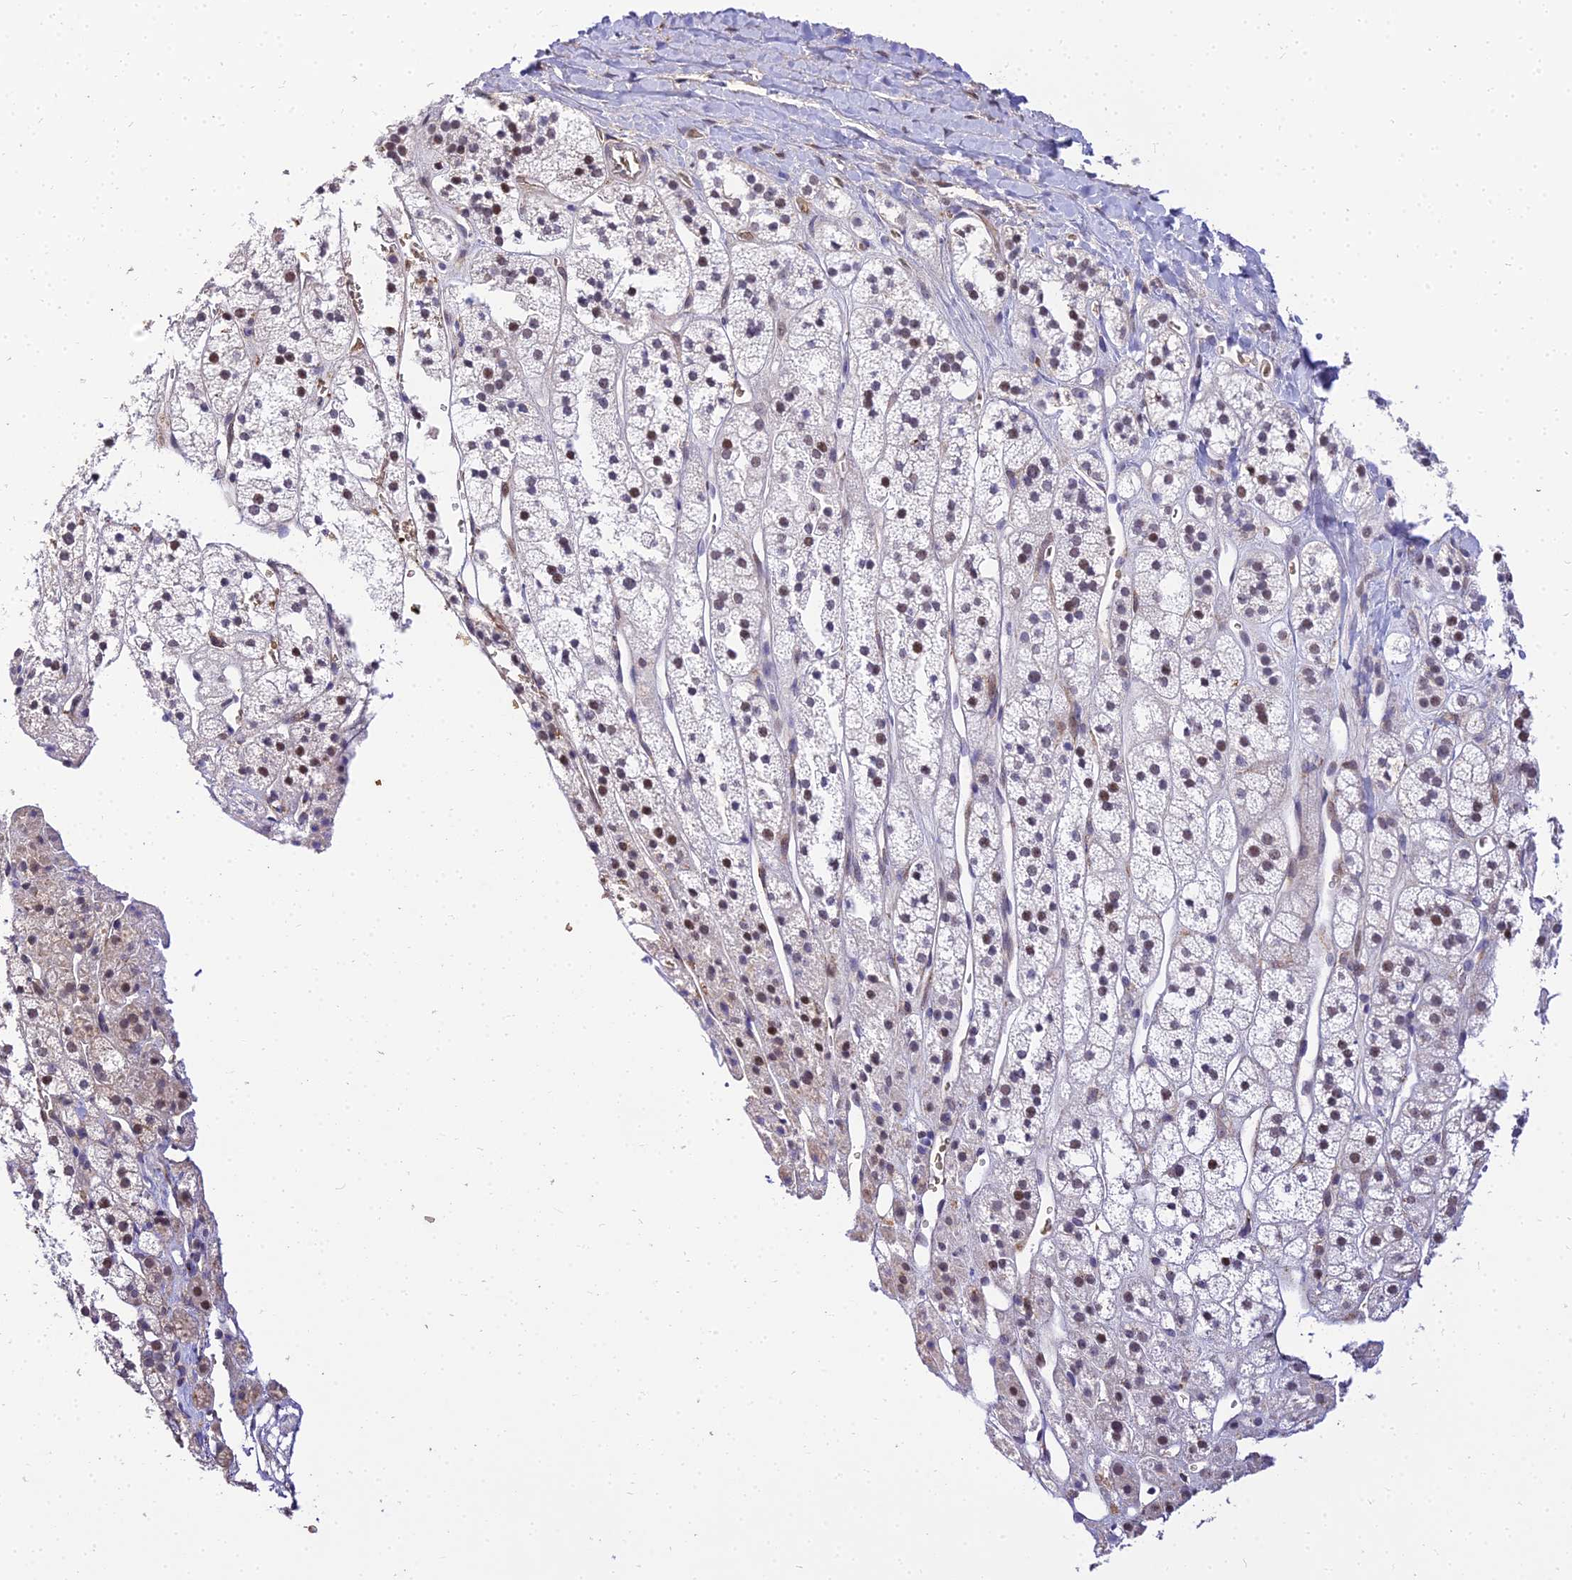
{"staining": {"intensity": "weak", "quantity": "25%-75%", "location": "nuclear"}, "tissue": "adrenal gland", "cell_type": "Glandular cells", "image_type": "normal", "snomed": [{"axis": "morphology", "description": "Normal tissue, NOS"}, {"axis": "topography", "description": "Adrenal gland"}], "caption": "An image showing weak nuclear positivity in about 25%-75% of glandular cells in benign adrenal gland, as visualized by brown immunohistochemical staining.", "gene": "BCL9", "patient": {"sex": "male", "age": 56}}